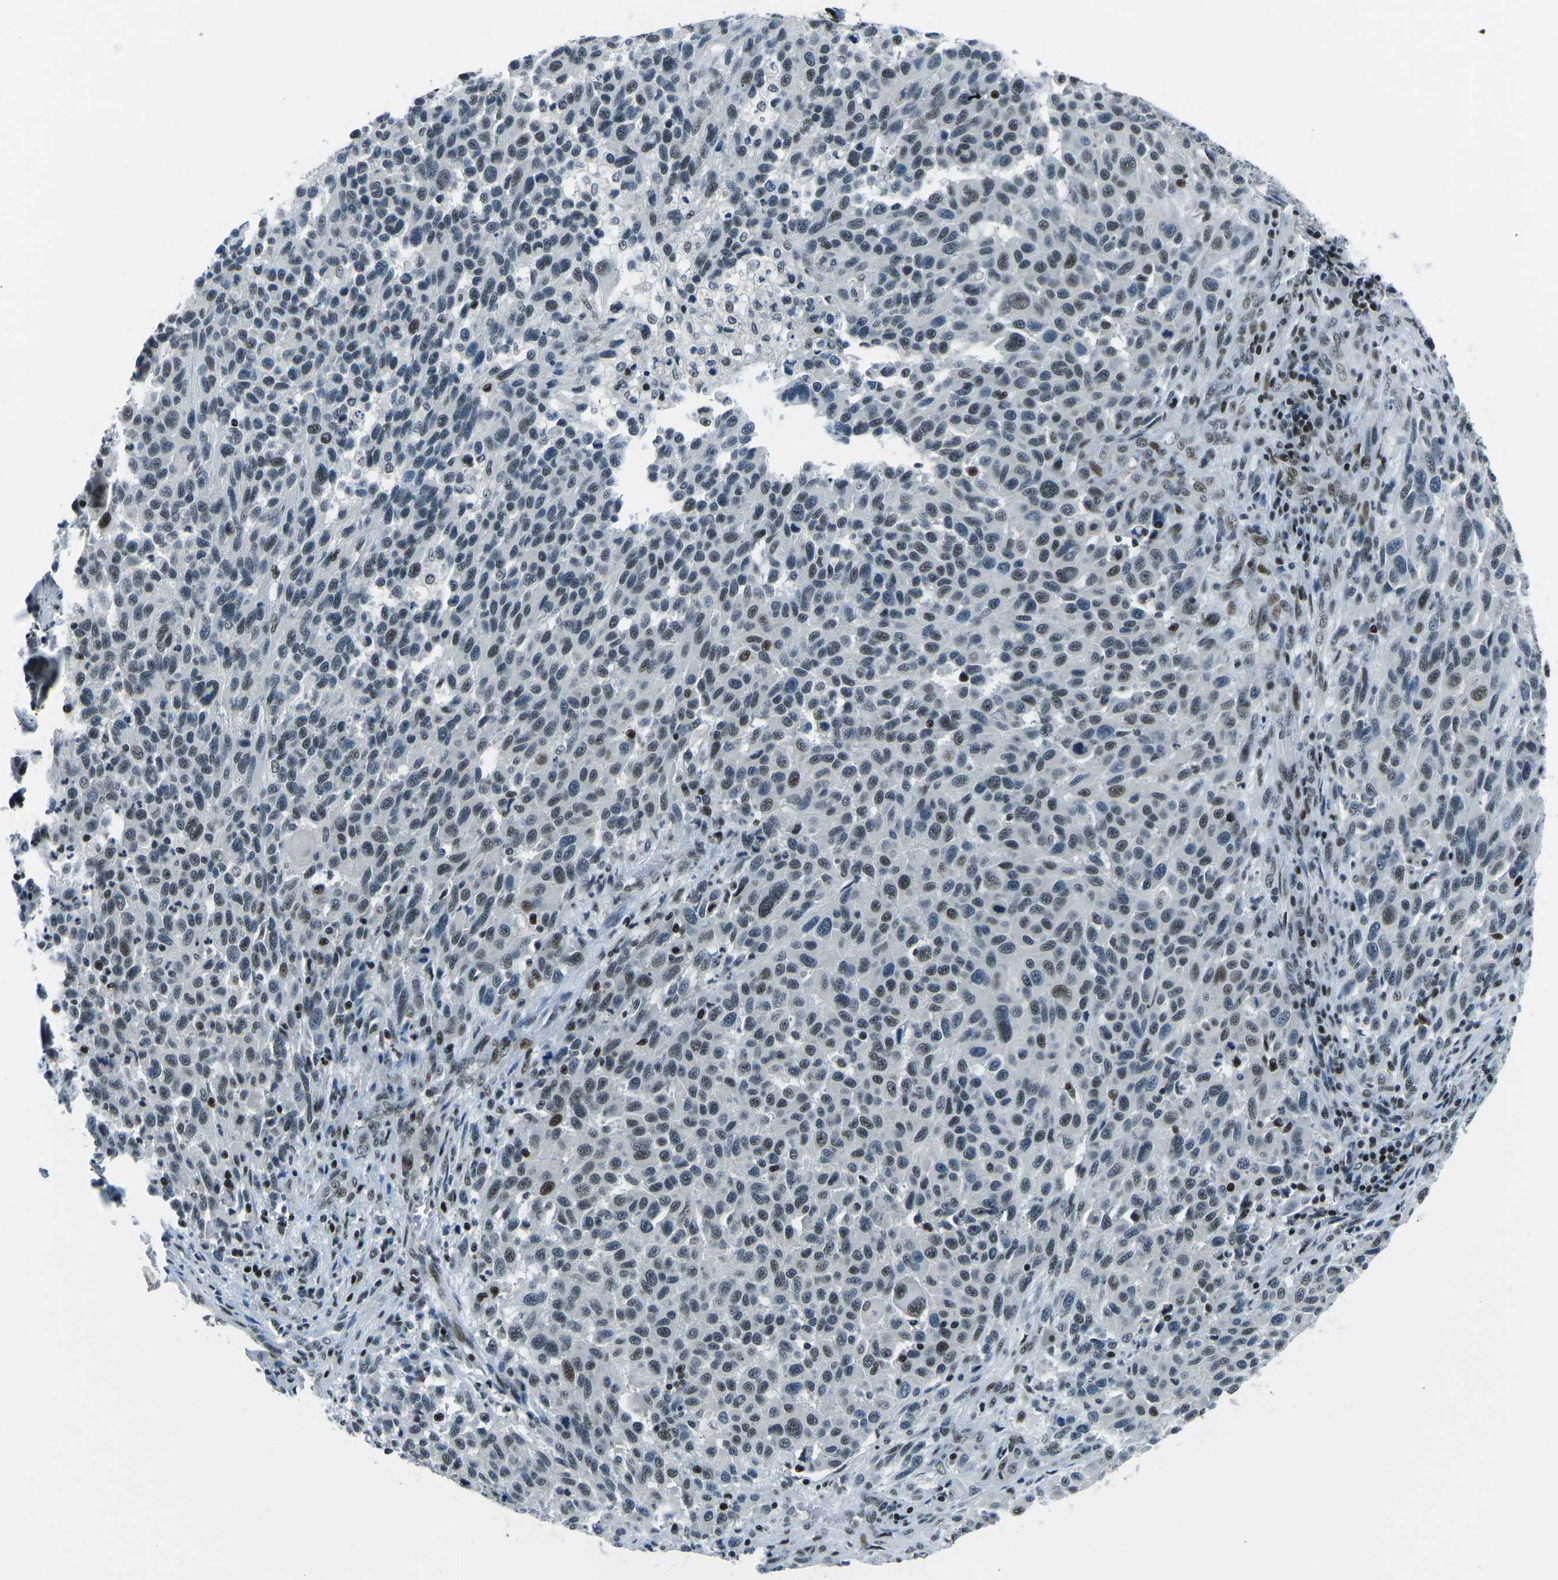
{"staining": {"intensity": "weak", "quantity": "25%-75%", "location": "nuclear"}, "tissue": "melanoma", "cell_type": "Tumor cells", "image_type": "cancer", "snomed": [{"axis": "morphology", "description": "Malignant melanoma, Metastatic site"}, {"axis": "topography", "description": "Lymph node"}], "caption": "An image of melanoma stained for a protein demonstrates weak nuclear brown staining in tumor cells.", "gene": "RBL2", "patient": {"sex": "male", "age": 61}}